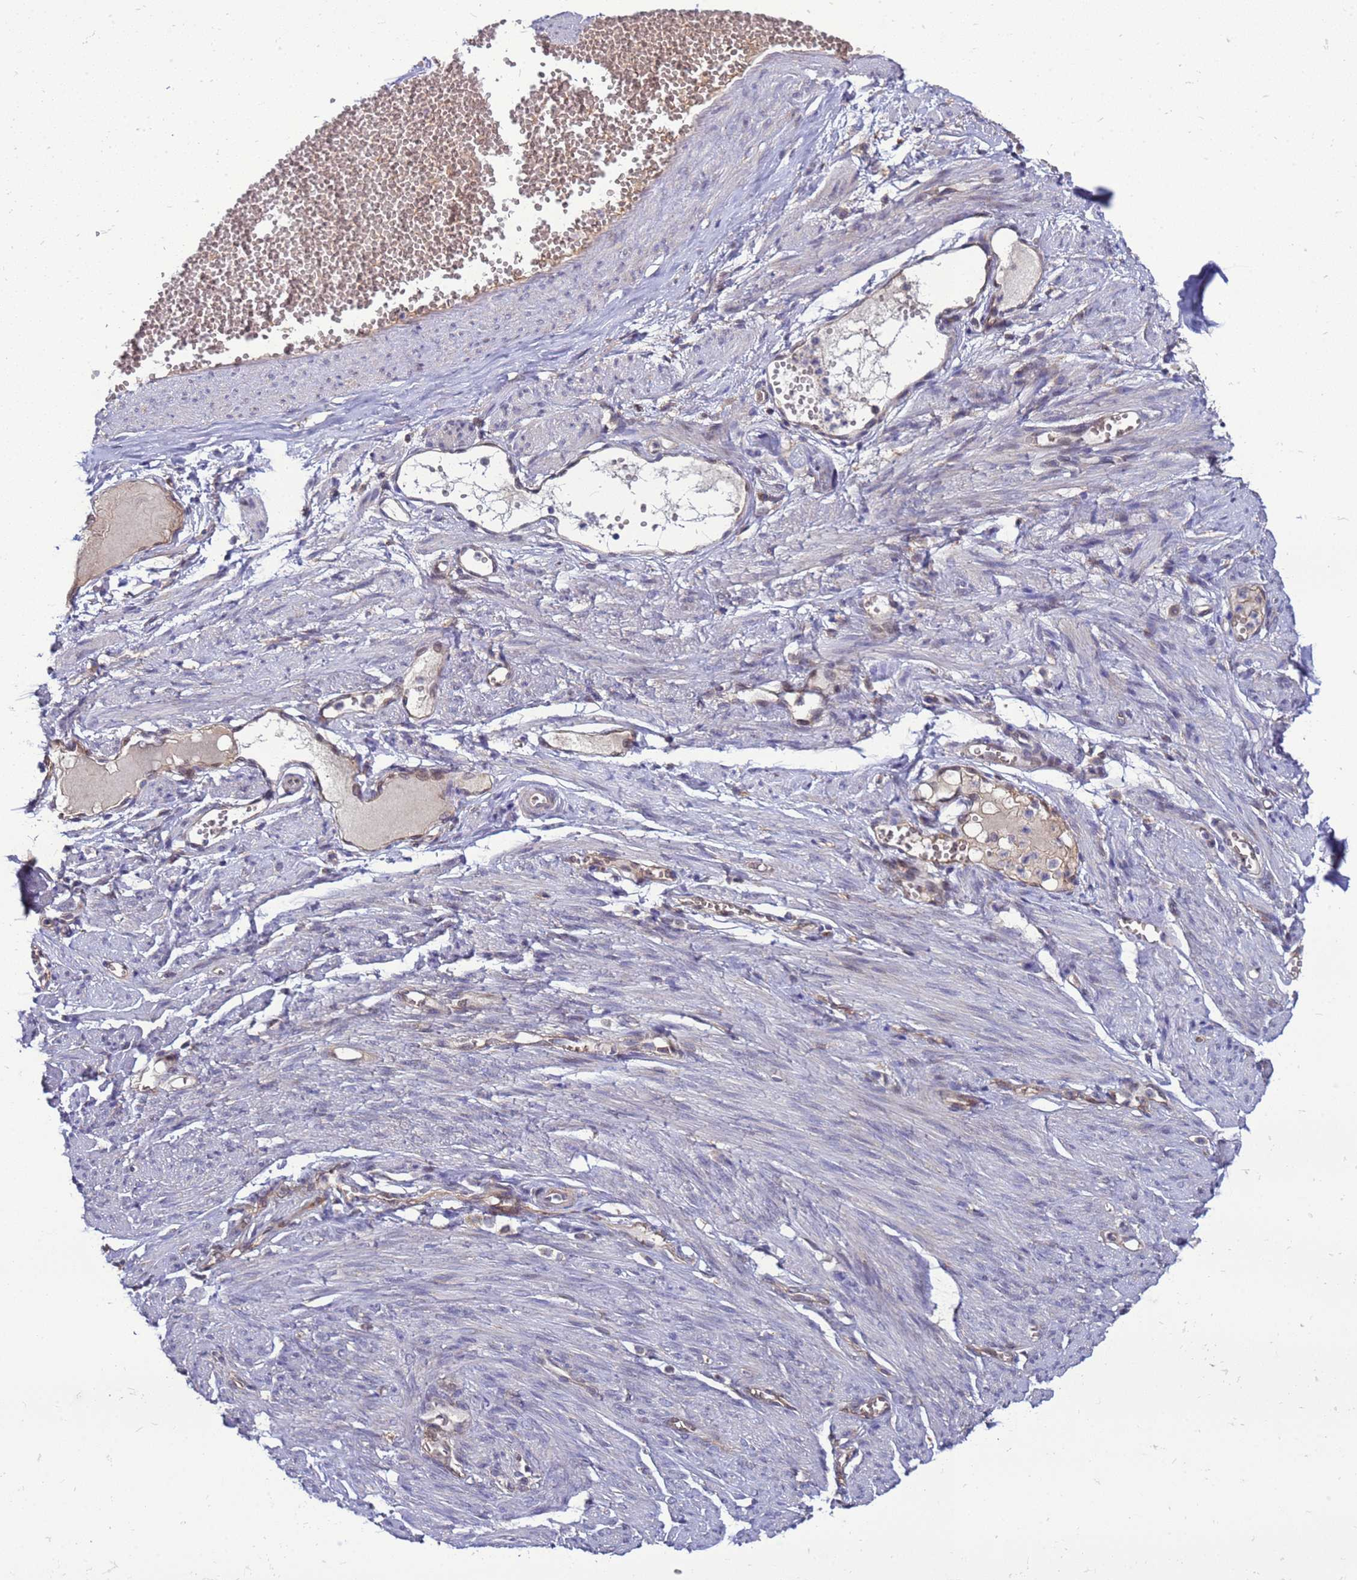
{"staining": {"intensity": "weak", "quantity": ">75%", "location": "cytoplasmic/membranous"}, "tissue": "soft tissue", "cell_type": "Chondrocytes", "image_type": "normal", "snomed": [{"axis": "morphology", "description": "Normal tissue, NOS"}, {"axis": "topography", "description": "Smooth muscle"}, {"axis": "topography", "description": "Peripheral nerve tissue"}], "caption": "The immunohistochemical stain labels weak cytoplasmic/membranous expression in chondrocytes of normal soft tissue. (DAB IHC, brown staining for protein, blue staining for nuclei).", "gene": "EIF4EBP3", "patient": {"sex": "female", "age": 39}}